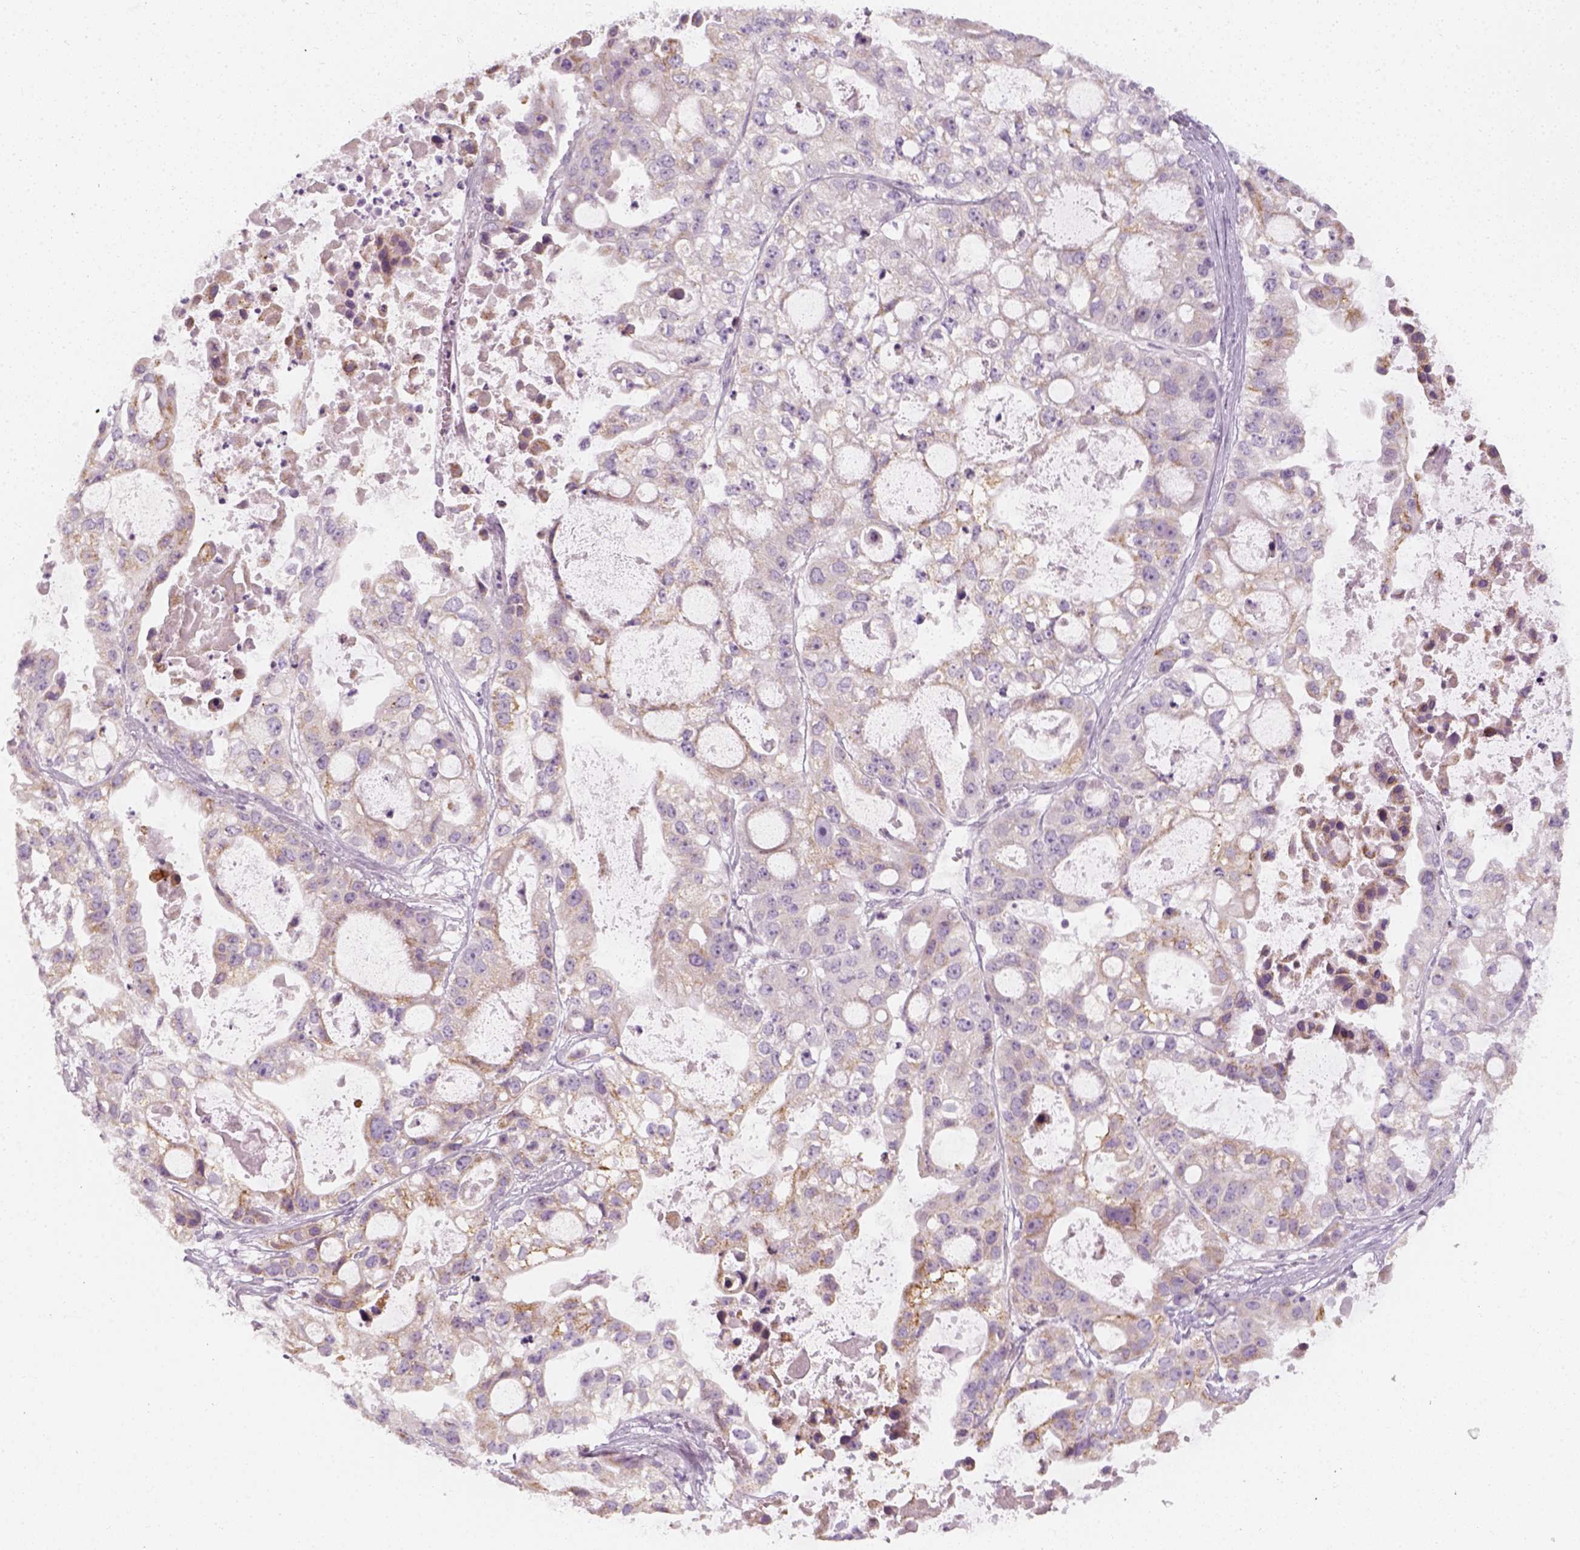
{"staining": {"intensity": "negative", "quantity": "none", "location": "none"}, "tissue": "ovarian cancer", "cell_type": "Tumor cells", "image_type": "cancer", "snomed": [{"axis": "morphology", "description": "Cystadenocarcinoma, serous, NOS"}, {"axis": "topography", "description": "Ovary"}], "caption": "Protein analysis of ovarian cancer (serous cystadenocarcinoma) displays no significant expression in tumor cells.", "gene": "PRAME", "patient": {"sex": "female", "age": 56}}